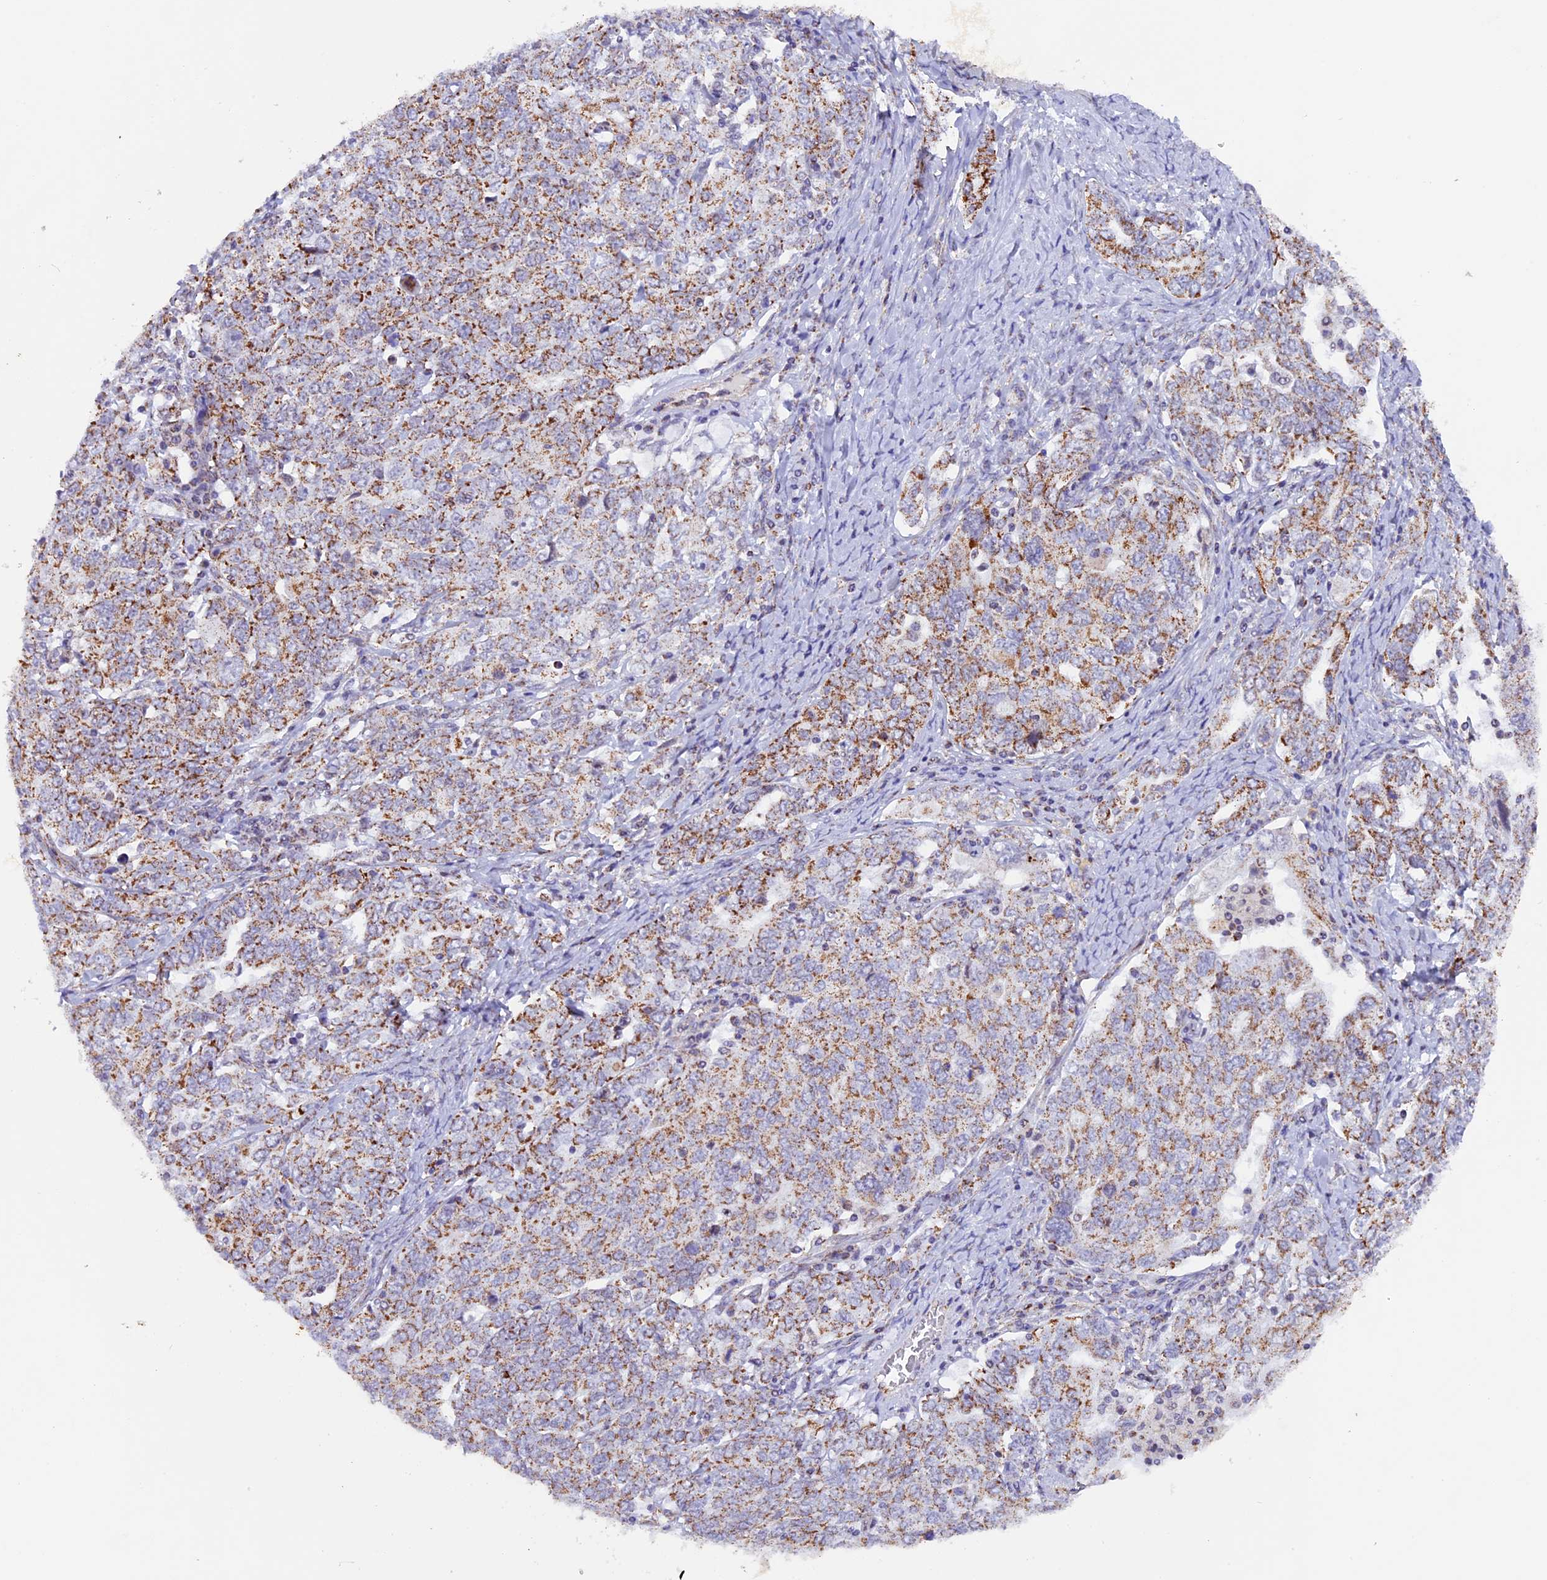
{"staining": {"intensity": "moderate", "quantity": ">75%", "location": "cytoplasmic/membranous"}, "tissue": "ovarian cancer", "cell_type": "Tumor cells", "image_type": "cancer", "snomed": [{"axis": "morphology", "description": "Carcinoma, endometroid"}, {"axis": "topography", "description": "Ovary"}], "caption": "Ovarian cancer (endometroid carcinoma) stained with a protein marker shows moderate staining in tumor cells.", "gene": "TFAM", "patient": {"sex": "female", "age": 62}}